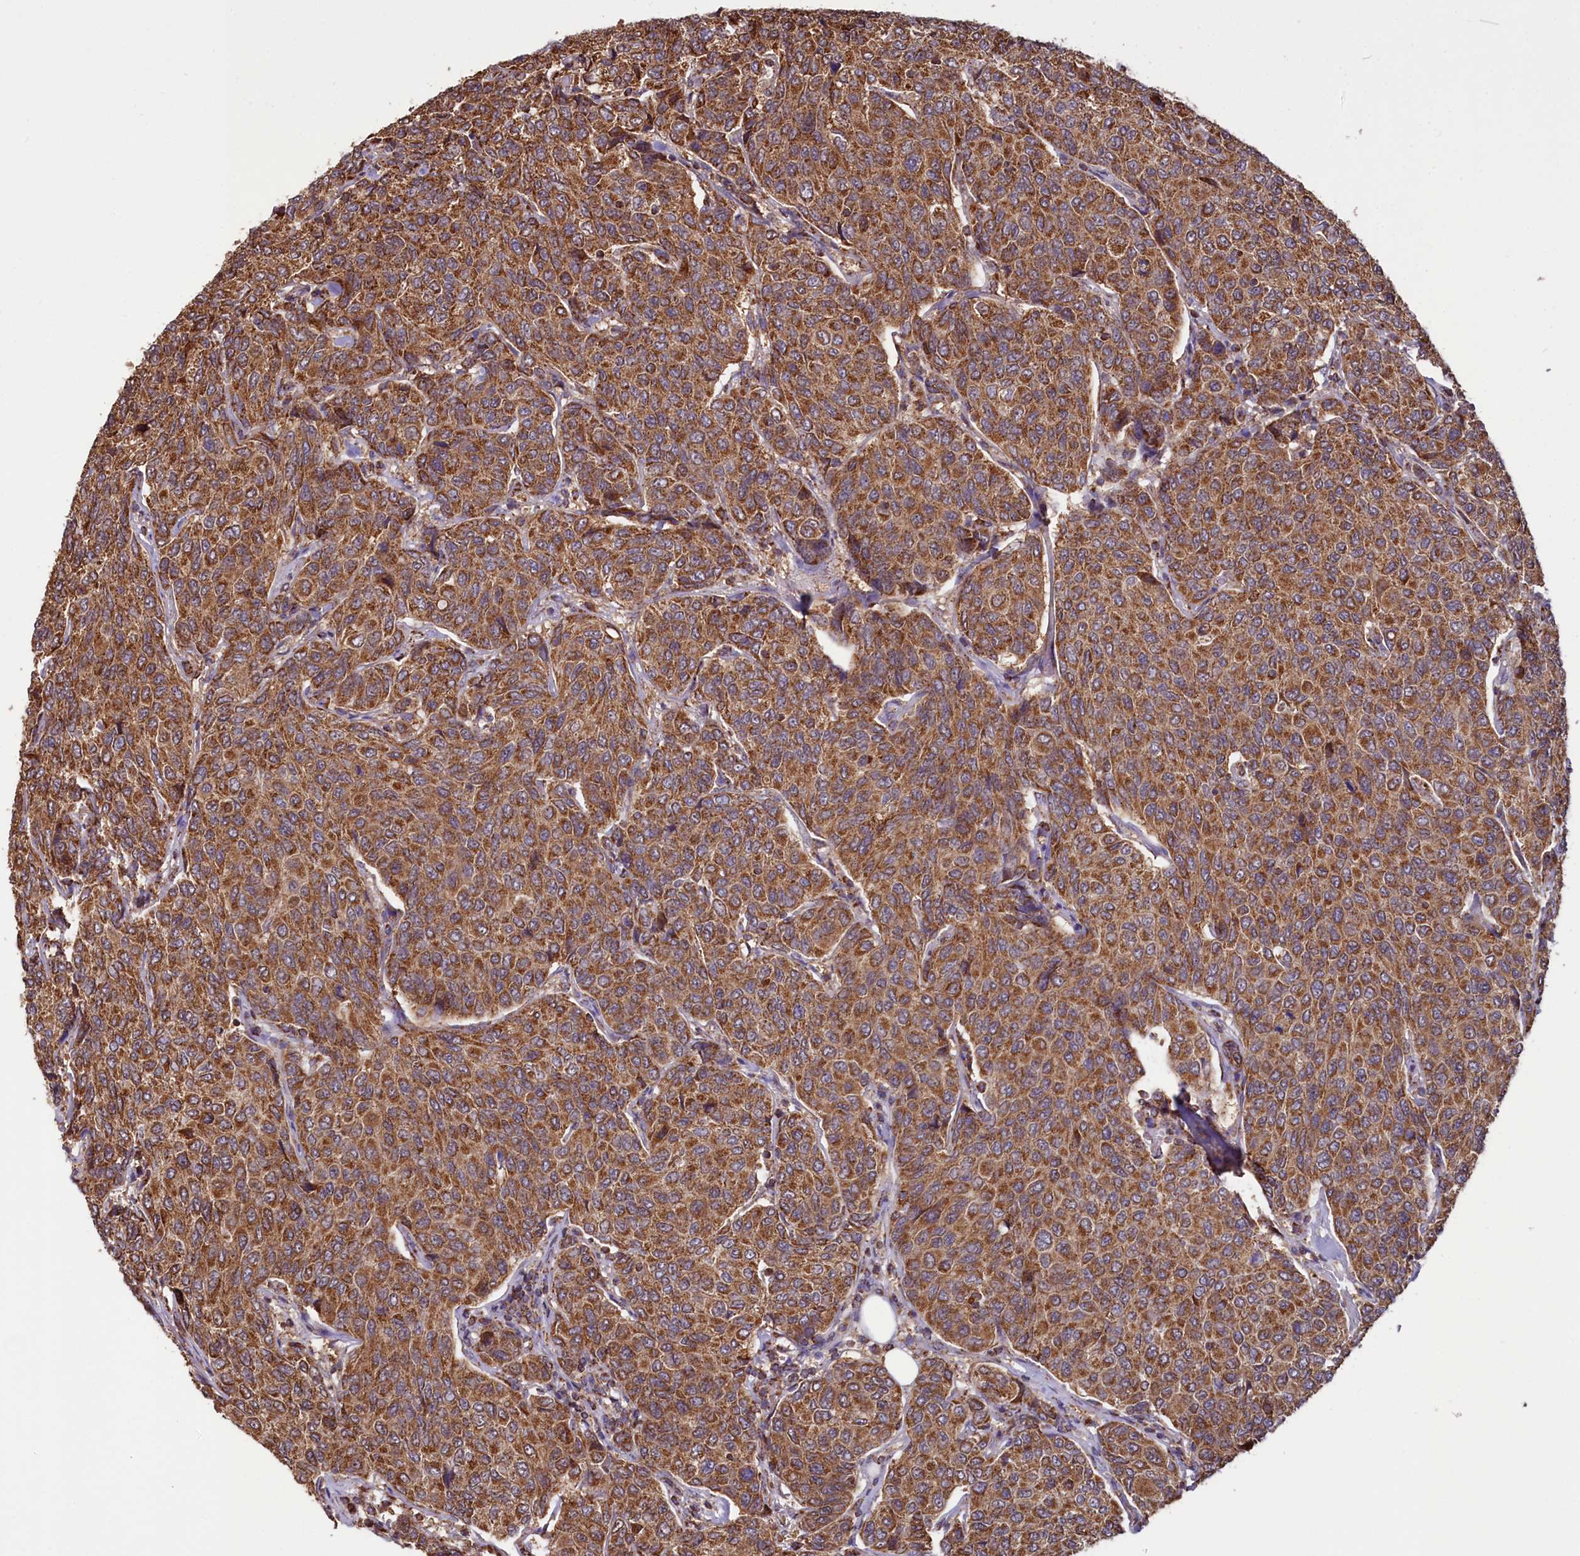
{"staining": {"intensity": "moderate", "quantity": ">75%", "location": "cytoplasmic/membranous"}, "tissue": "breast cancer", "cell_type": "Tumor cells", "image_type": "cancer", "snomed": [{"axis": "morphology", "description": "Duct carcinoma"}, {"axis": "topography", "description": "Breast"}], "caption": "IHC staining of breast cancer (infiltrating ductal carcinoma), which demonstrates medium levels of moderate cytoplasmic/membranous positivity in approximately >75% of tumor cells indicating moderate cytoplasmic/membranous protein expression. The staining was performed using DAB (brown) for protein detection and nuclei were counterstained in hematoxylin (blue).", "gene": "NUDT15", "patient": {"sex": "female", "age": 55}}